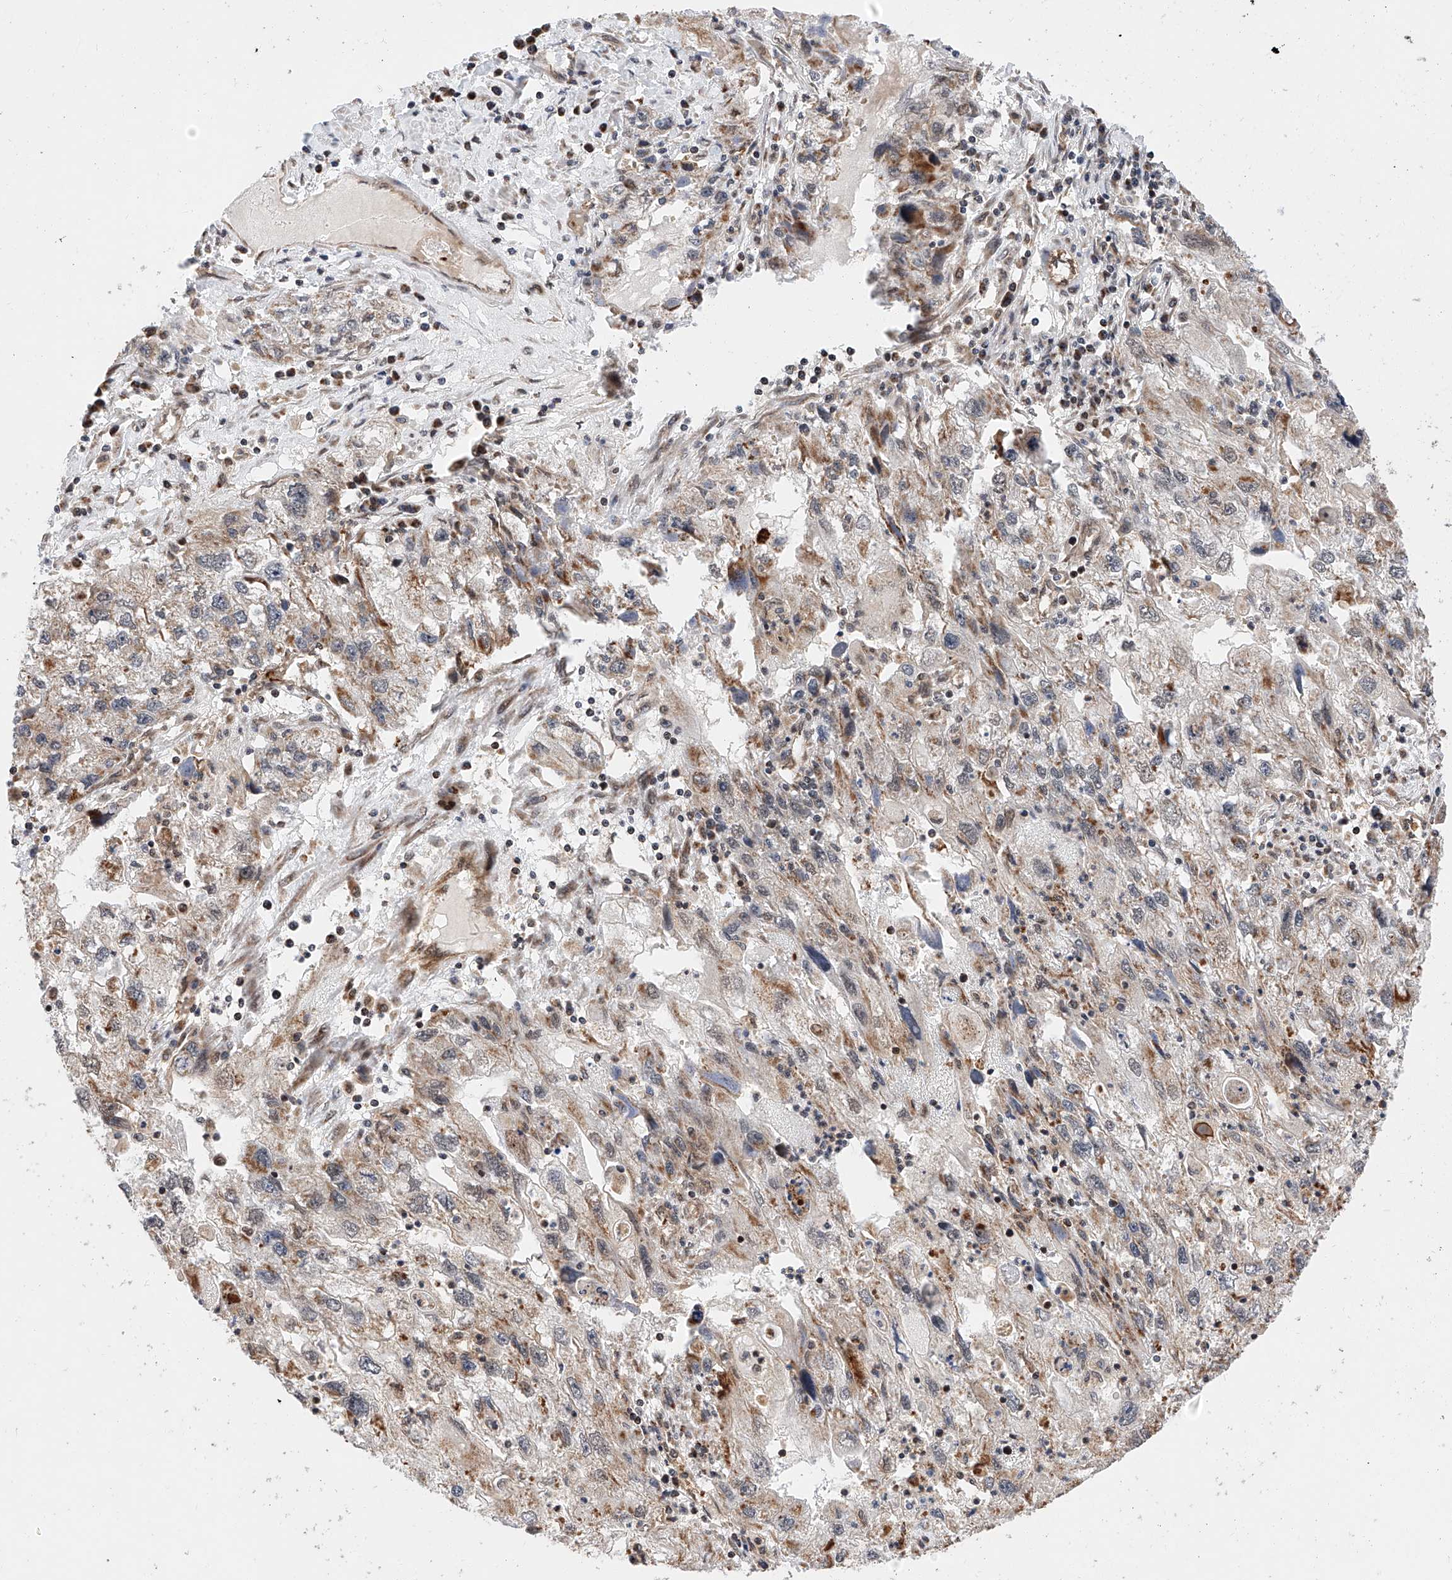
{"staining": {"intensity": "weak", "quantity": "25%-75%", "location": "cytoplasmic/membranous"}, "tissue": "endometrial cancer", "cell_type": "Tumor cells", "image_type": "cancer", "snomed": [{"axis": "morphology", "description": "Adenocarcinoma, NOS"}, {"axis": "topography", "description": "Endometrium"}], "caption": "Protein staining displays weak cytoplasmic/membranous positivity in about 25%-75% of tumor cells in adenocarcinoma (endometrial).", "gene": "THTPA", "patient": {"sex": "female", "age": 49}}